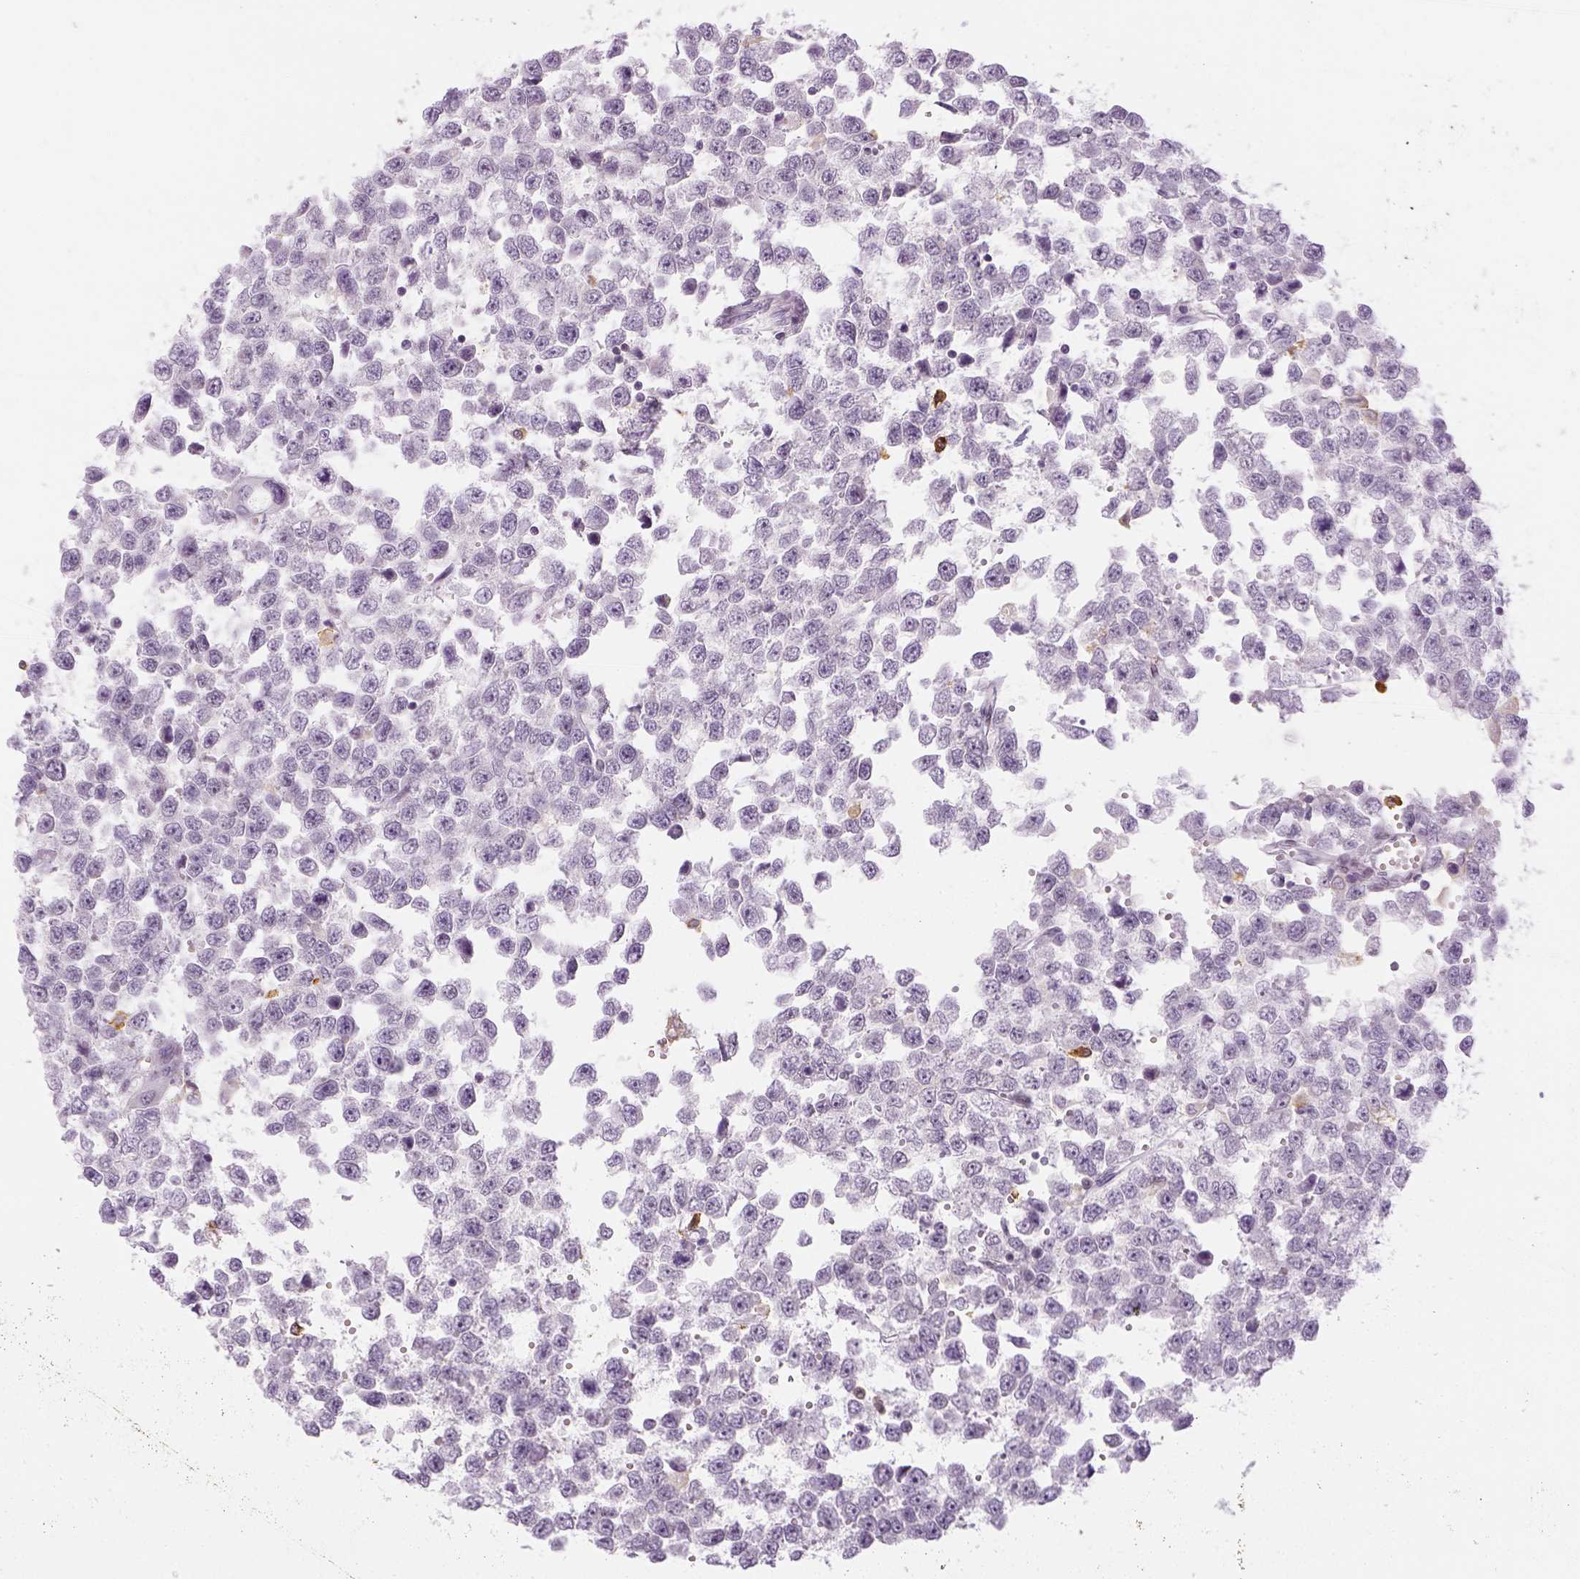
{"staining": {"intensity": "negative", "quantity": "none", "location": "none"}, "tissue": "testis cancer", "cell_type": "Tumor cells", "image_type": "cancer", "snomed": [{"axis": "morphology", "description": "Normal tissue, NOS"}, {"axis": "morphology", "description": "Seminoma, NOS"}, {"axis": "topography", "description": "Testis"}, {"axis": "topography", "description": "Epididymis"}], "caption": "The histopathology image displays no staining of tumor cells in testis seminoma.", "gene": "CD14", "patient": {"sex": "male", "age": 34}}